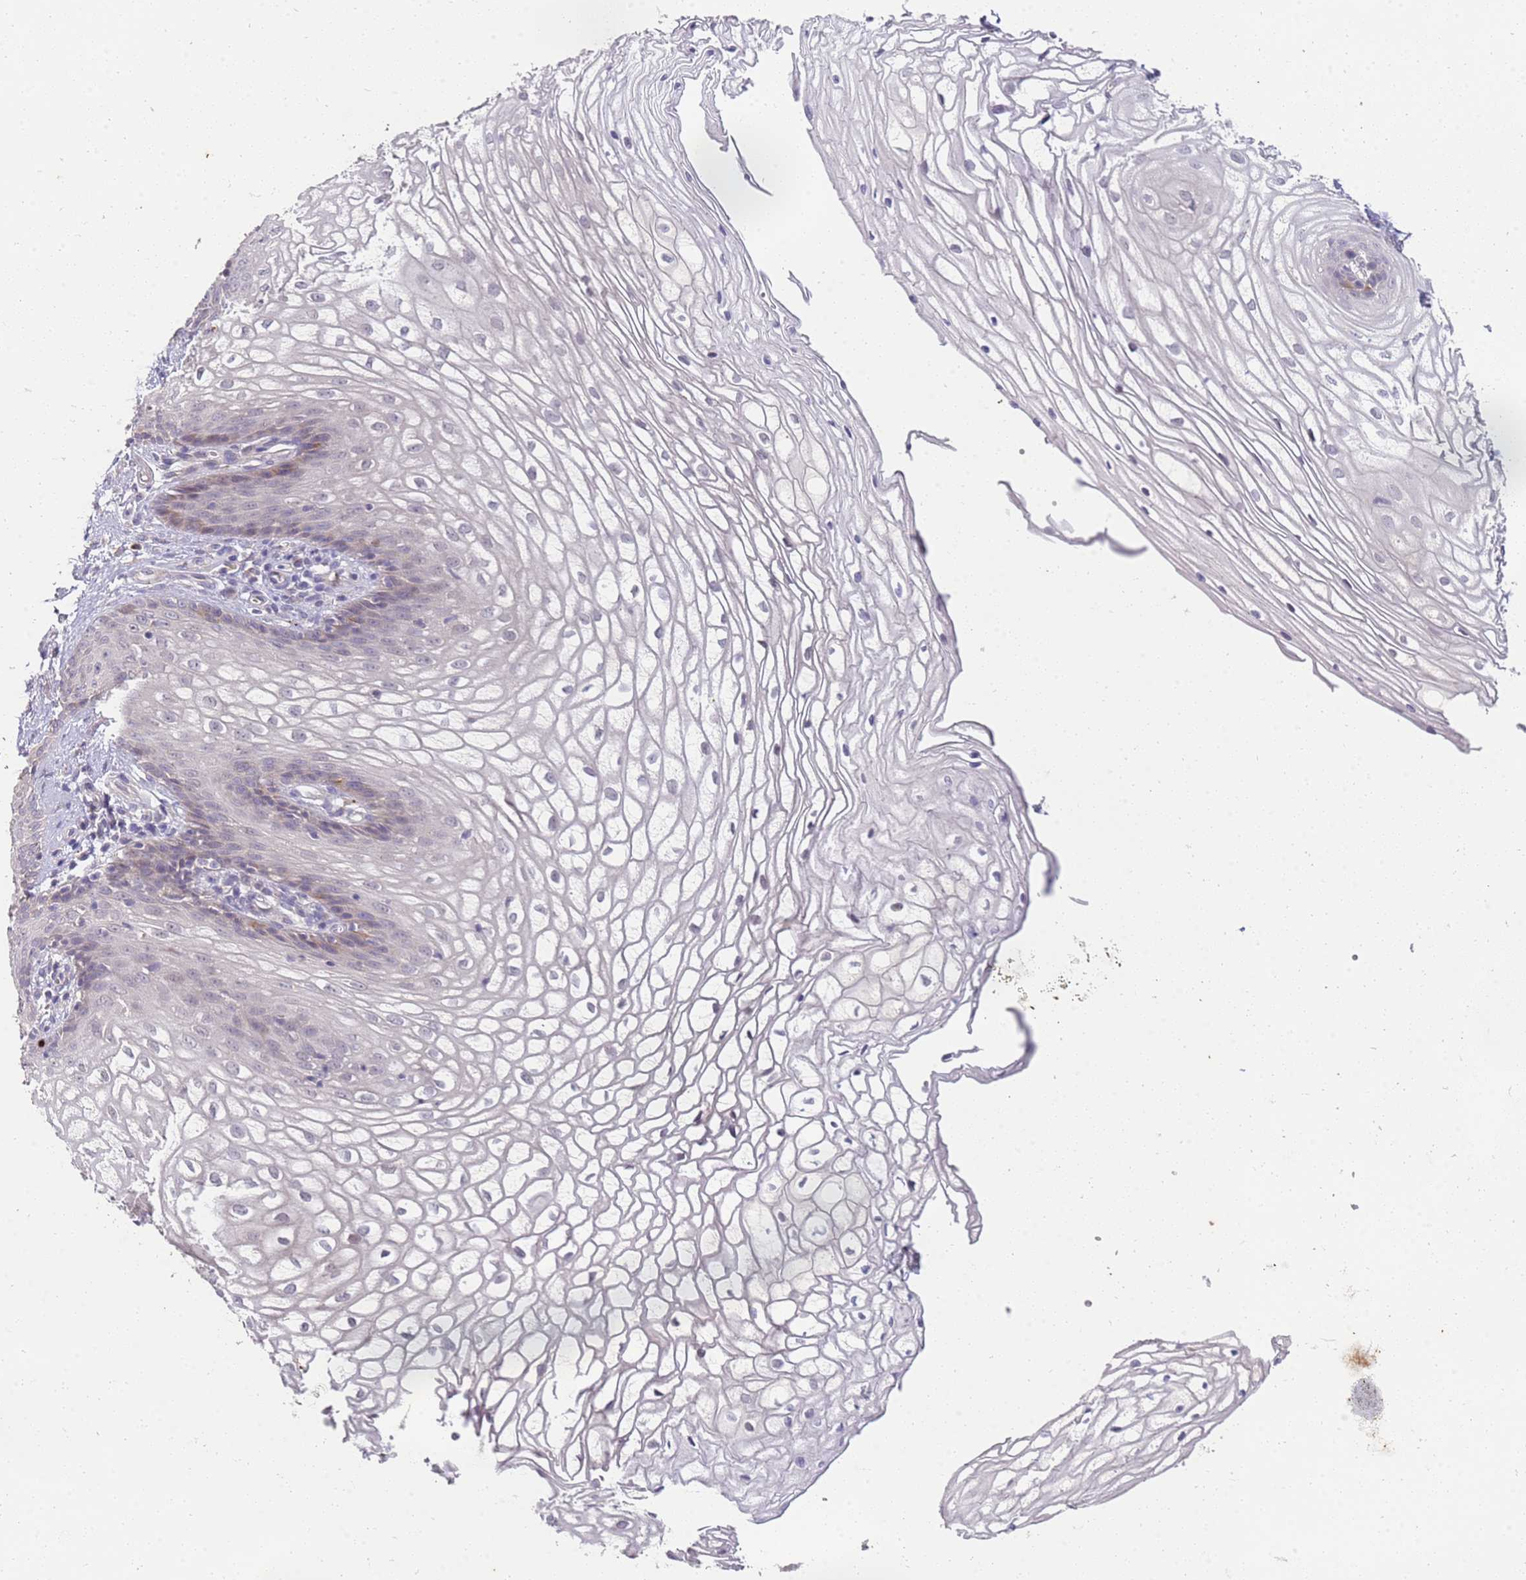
{"staining": {"intensity": "weak", "quantity": "<25%", "location": "cytoplasmic/membranous"}, "tissue": "vagina", "cell_type": "Squamous epithelial cells", "image_type": "normal", "snomed": [{"axis": "morphology", "description": "Normal tissue, NOS"}, {"axis": "topography", "description": "Vagina"}], "caption": "IHC of normal vagina reveals no staining in squamous epithelial cells.", "gene": "NMUR2", "patient": {"sex": "female", "age": 34}}